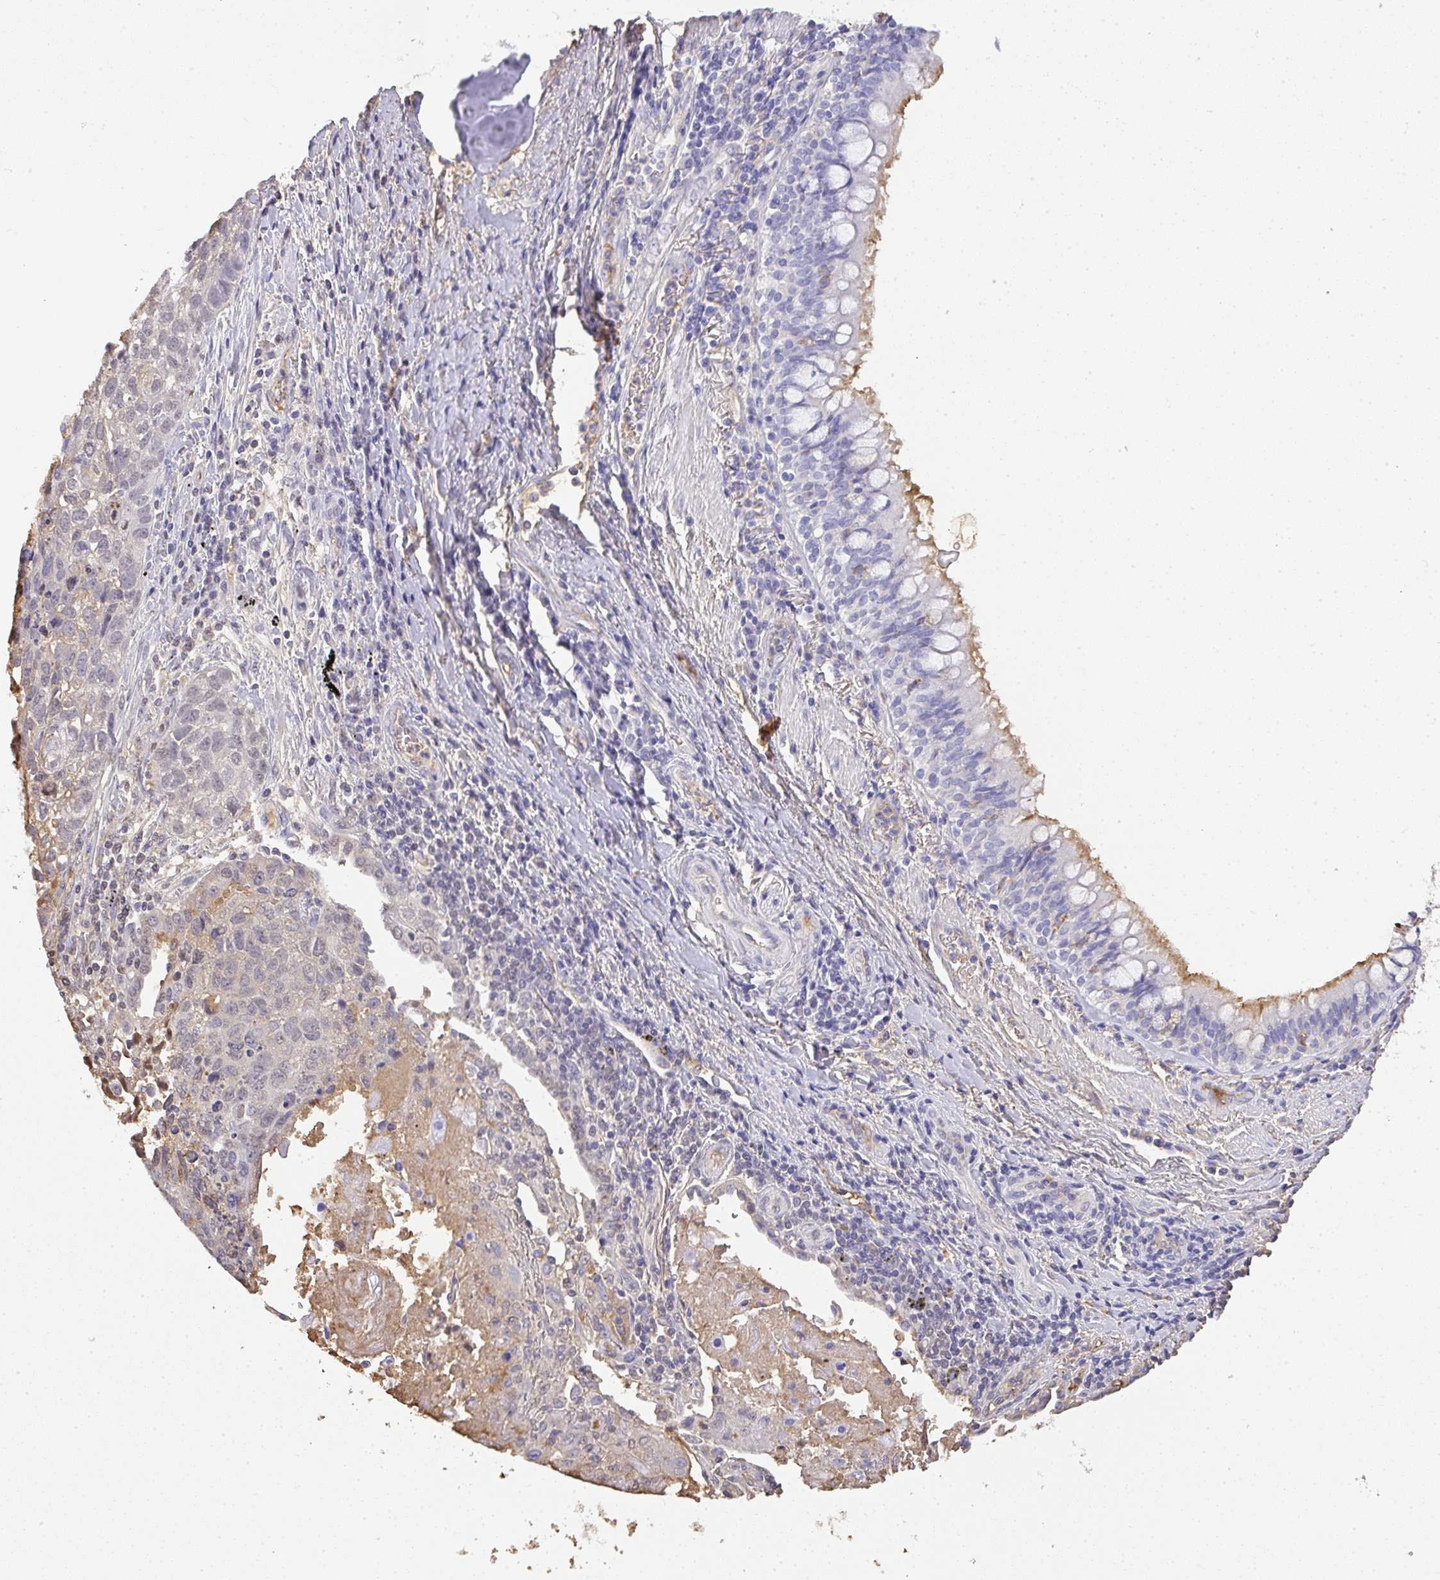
{"staining": {"intensity": "negative", "quantity": "none", "location": "none"}, "tissue": "lung cancer", "cell_type": "Tumor cells", "image_type": "cancer", "snomed": [{"axis": "morphology", "description": "Squamous cell carcinoma, NOS"}, {"axis": "topography", "description": "Lung"}], "caption": "Tumor cells show no significant staining in lung squamous cell carcinoma.", "gene": "SMYD5", "patient": {"sex": "male", "age": 74}}